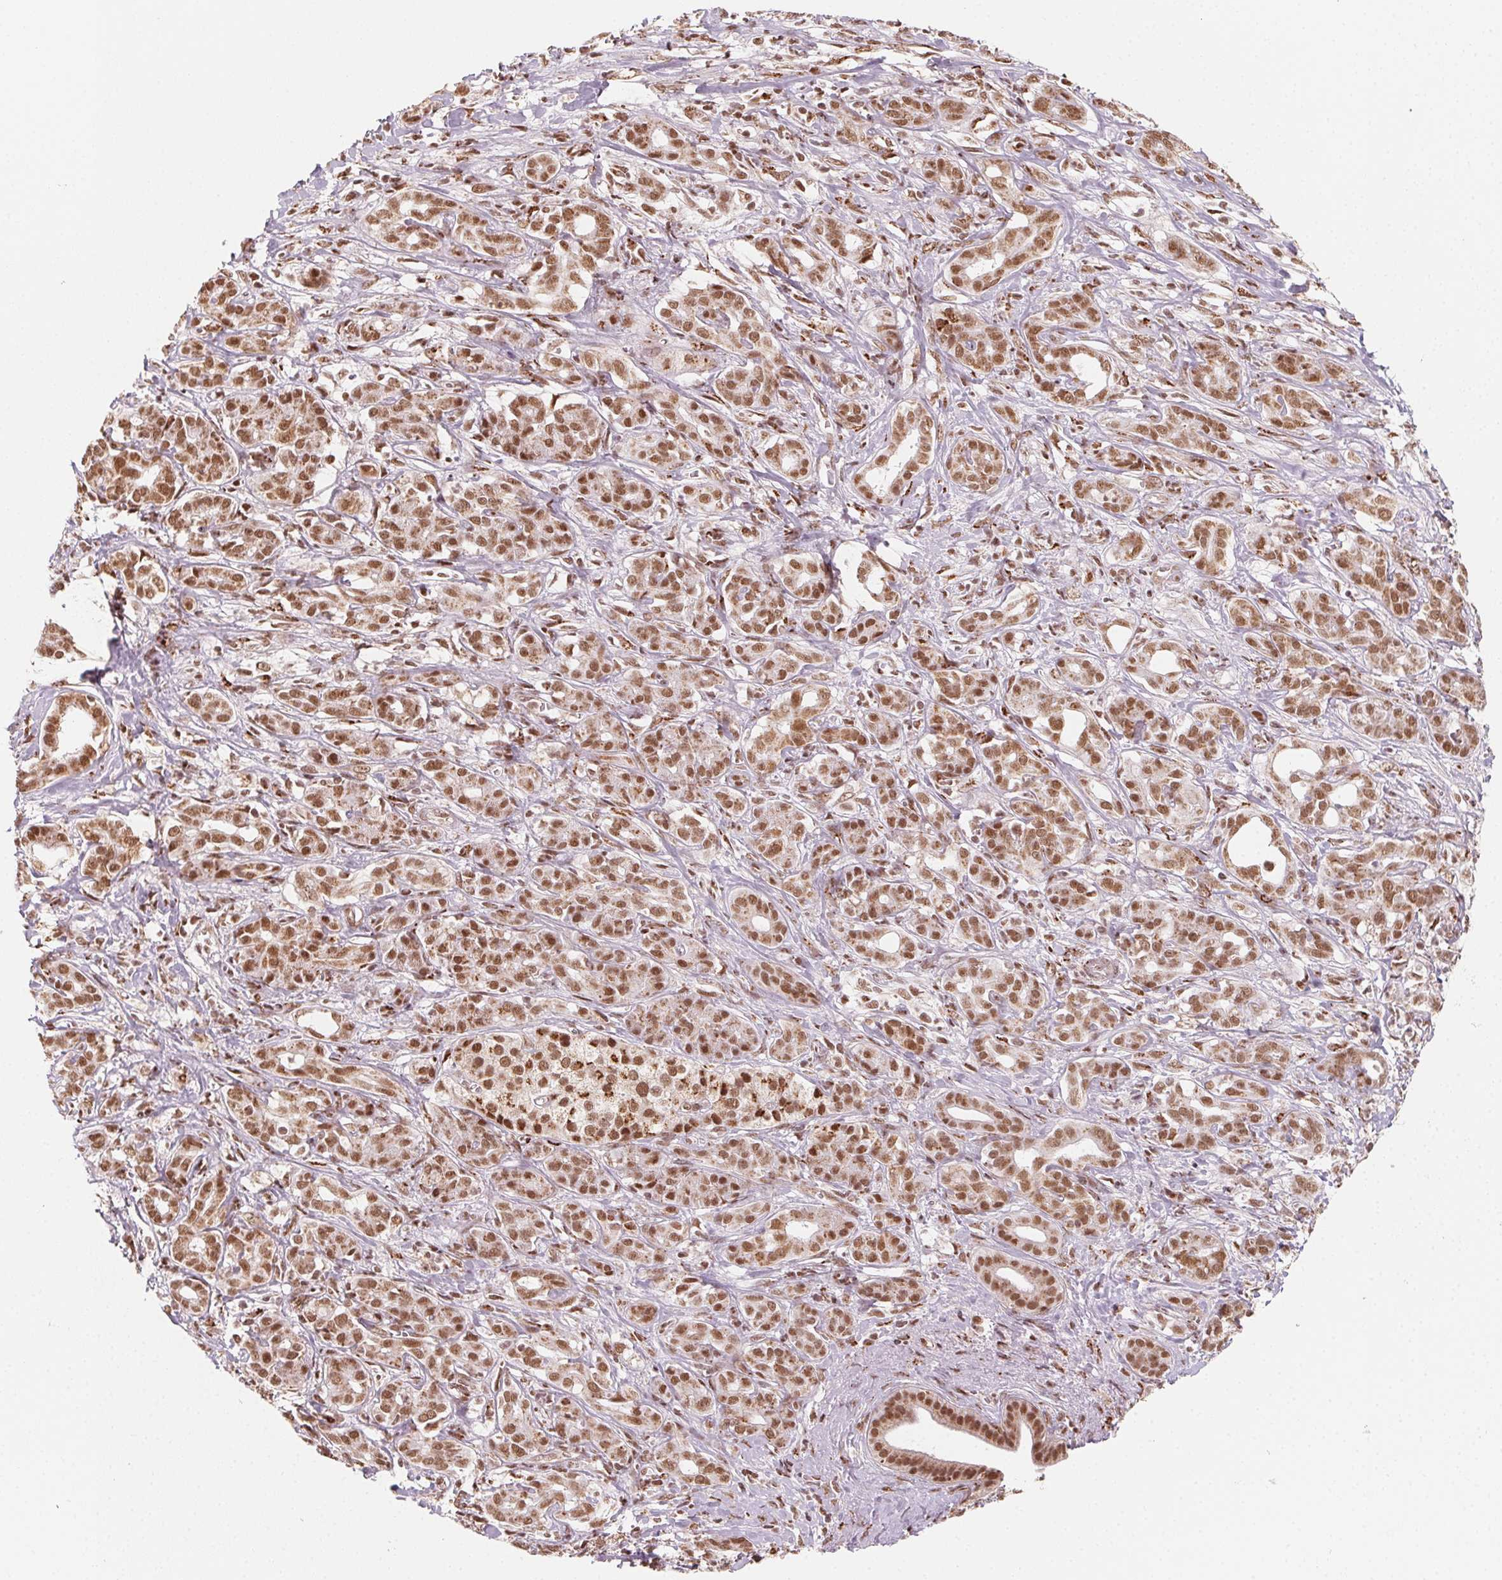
{"staining": {"intensity": "moderate", "quantity": ">75%", "location": "nuclear"}, "tissue": "pancreatic cancer", "cell_type": "Tumor cells", "image_type": "cancer", "snomed": [{"axis": "morphology", "description": "Adenocarcinoma, NOS"}, {"axis": "topography", "description": "Pancreas"}], "caption": "Immunohistochemical staining of human pancreatic cancer (adenocarcinoma) reveals moderate nuclear protein expression in about >75% of tumor cells.", "gene": "TOPORS", "patient": {"sex": "male", "age": 61}}